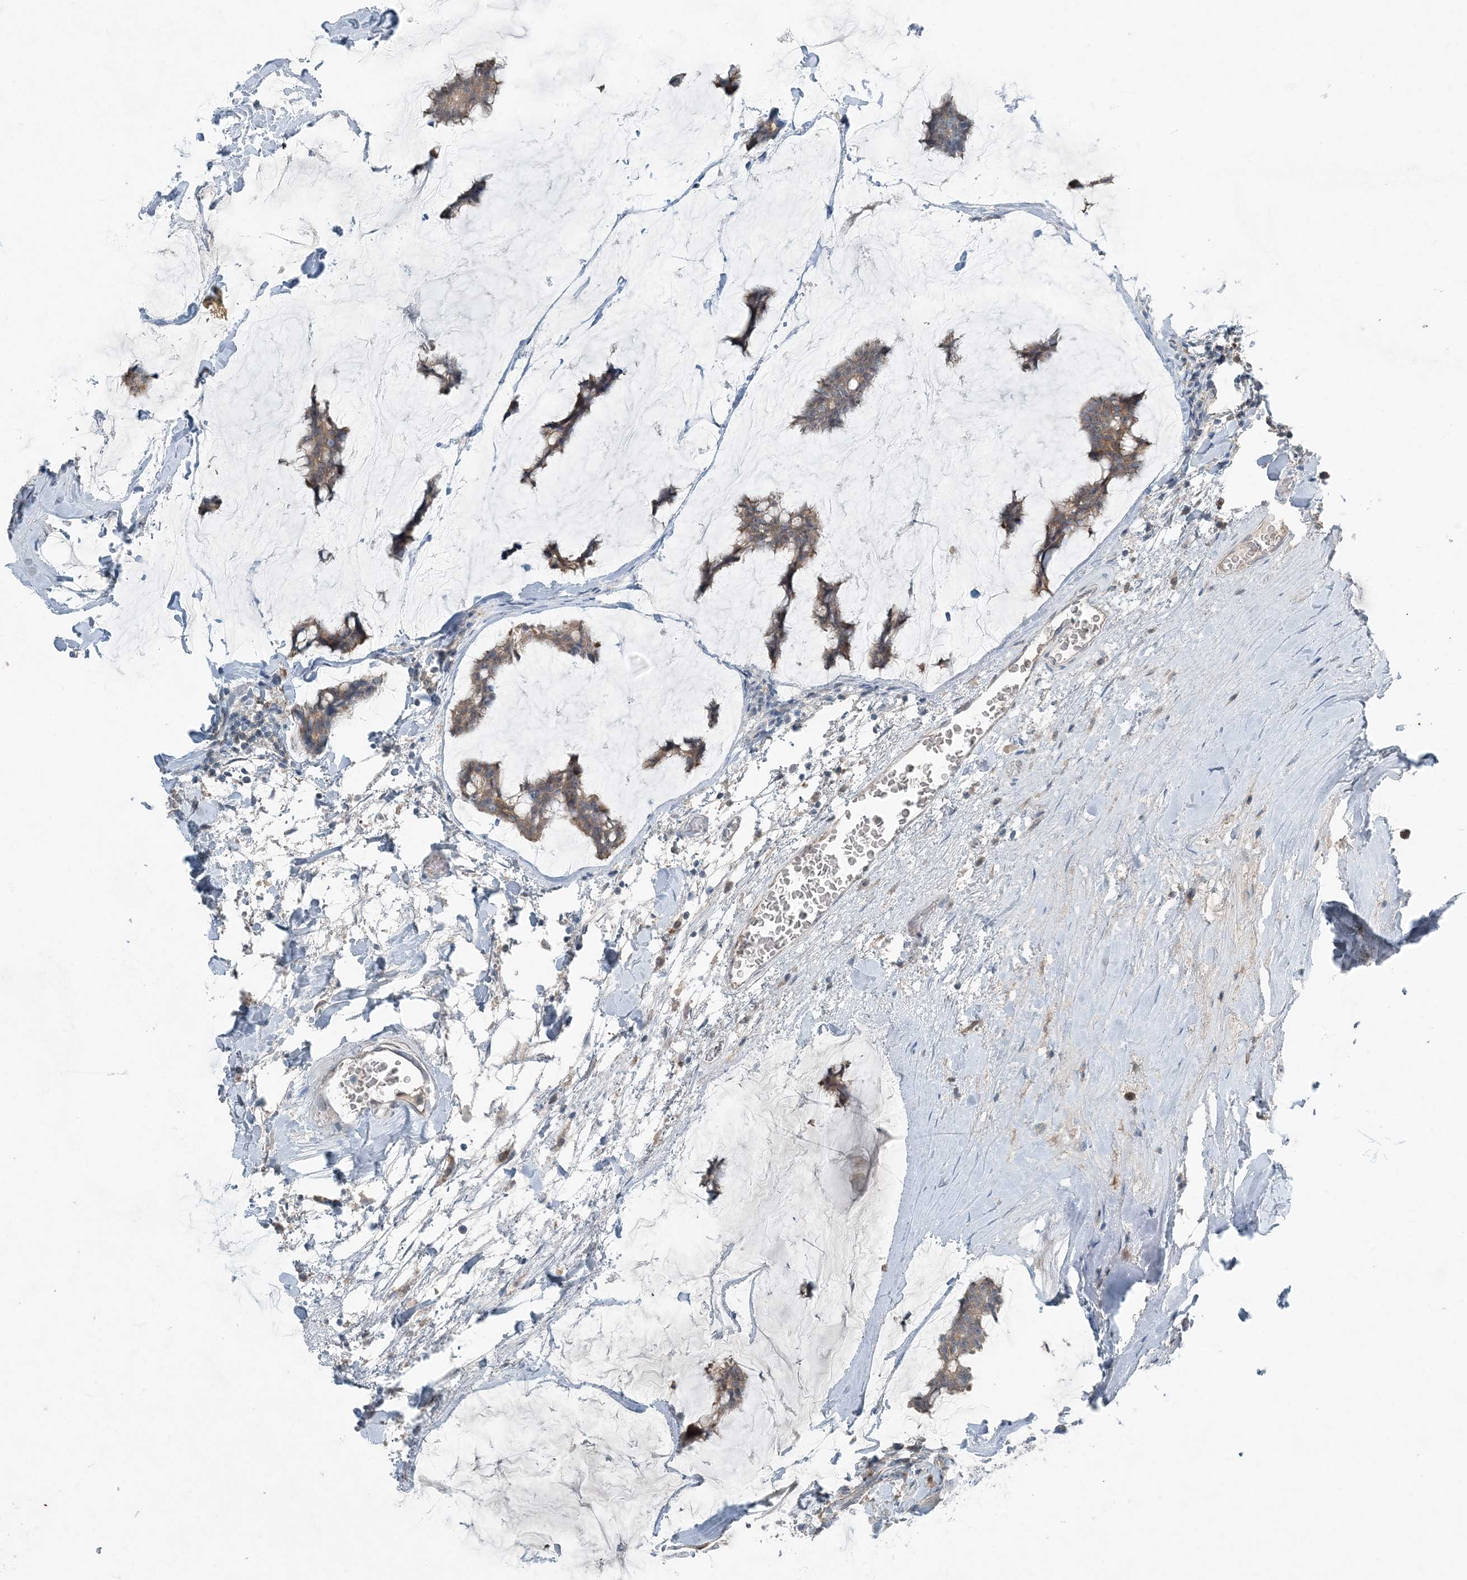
{"staining": {"intensity": "moderate", "quantity": ">75%", "location": "cytoplasmic/membranous"}, "tissue": "breast cancer", "cell_type": "Tumor cells", "image_type": "cancer", "snomed": [{"axis": "morphology", "description": "Duct carcinoma"}, {"axis": "topography", "description": "Breast"}], "caption": "Tumor cells display medium levels of moderate cytoplasmic/membranous positivity in approximately >75% of cells in human breast cancer.", "gene": "ARMH1", "patient": {"sex": "female", "age": 93}}